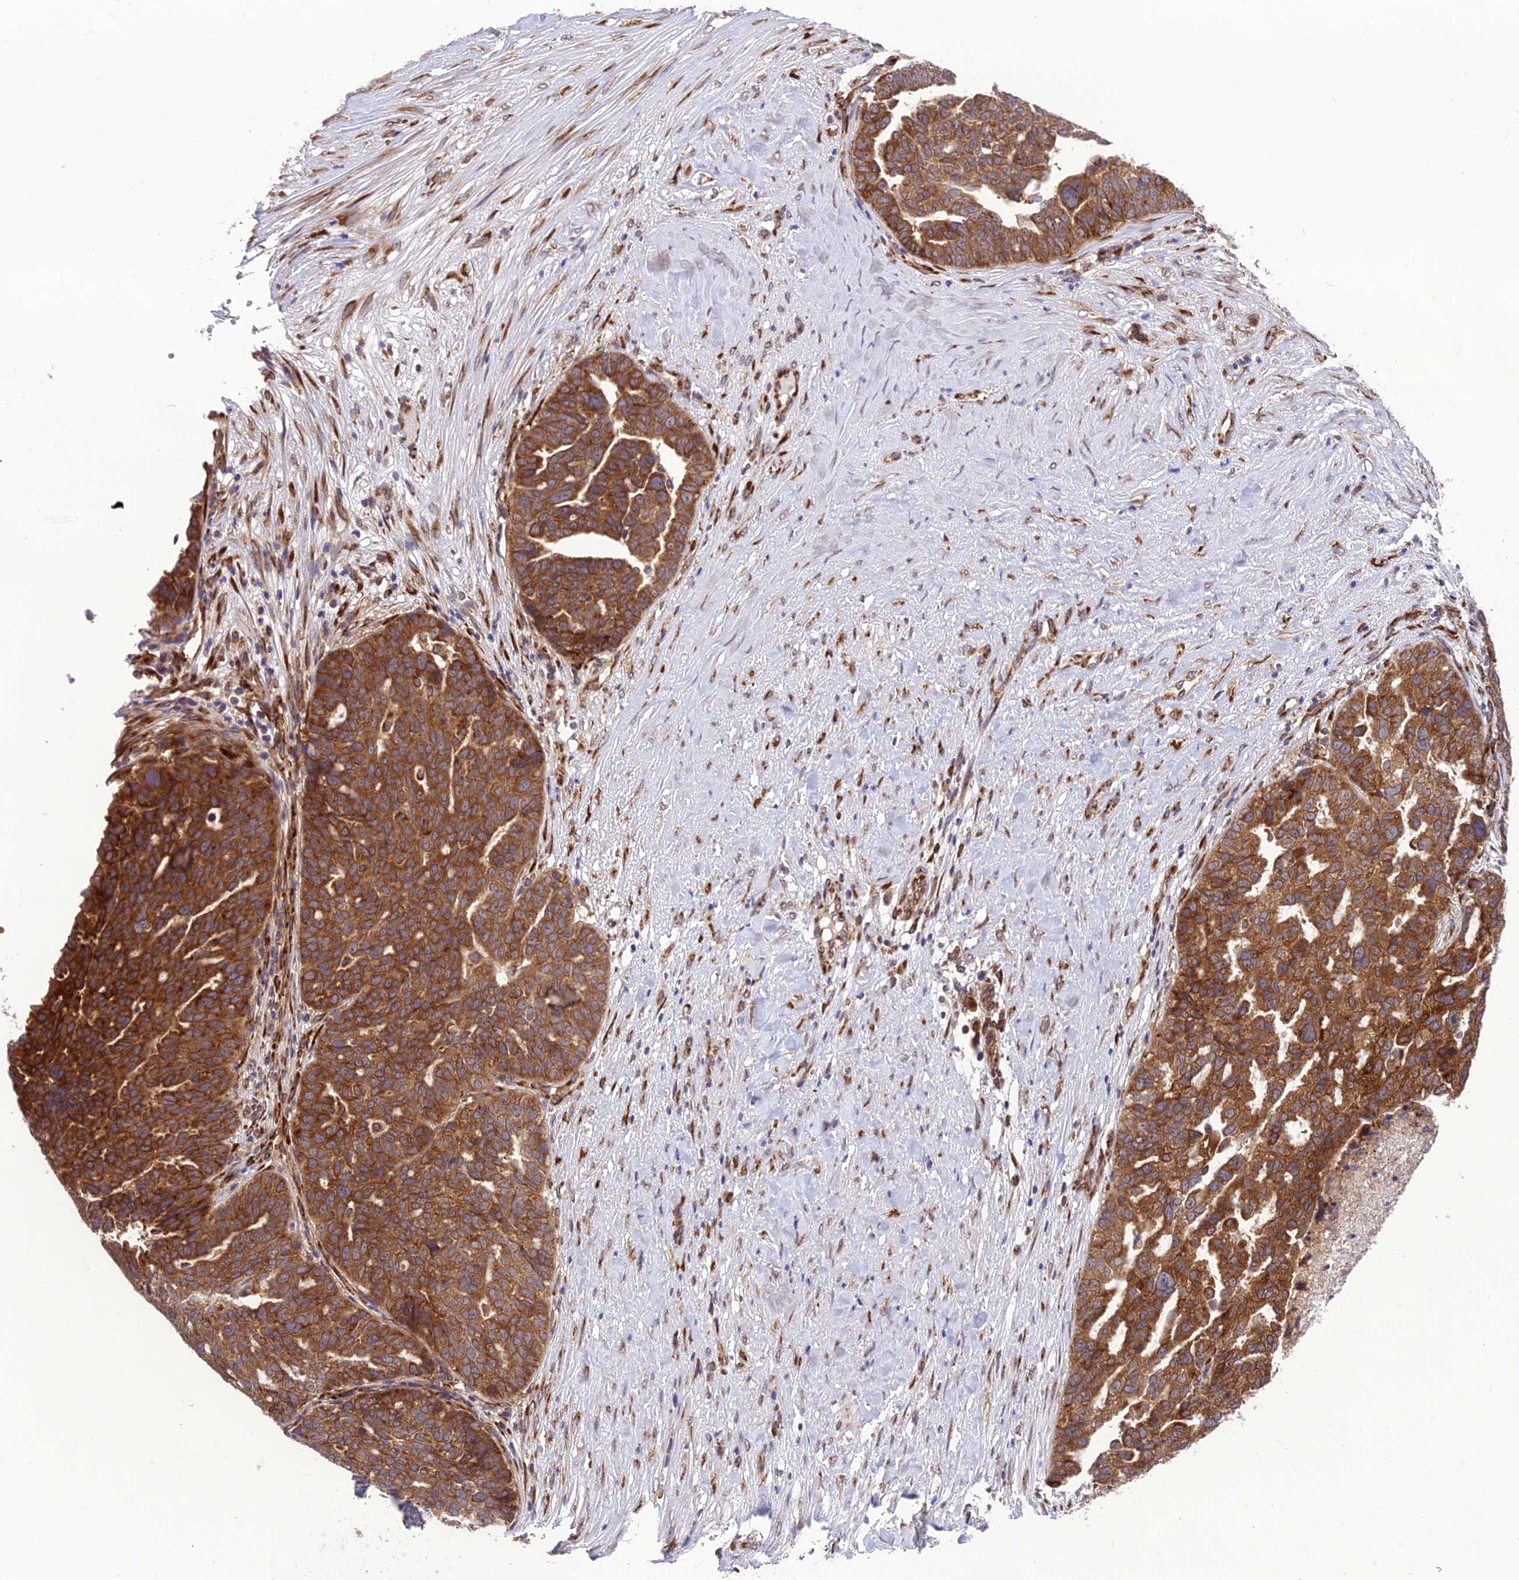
{"staining": {"intensity": "strong", "quantity": ">75%", "location": "cytoplasmic/membranous"}, "tissue": "ovarian cancer", "cell_type": "Tumor cells", "image_type": "cancer", "snomed": [{"axis": "morphology", "description": "Cystadenocarcinoma, serous, NOS"}, {"axis": "topography", "description": "Ovary"}], "caption": "Human ovarian cancer (serous cystadenocarcinoma) stained with a brown dye demonstrates strong cytoplasmic/membranous positive expression in approximately >75% of tumor cells.", "gene": "DHCR7", "patient": {"sex": "female", "age": 59}}